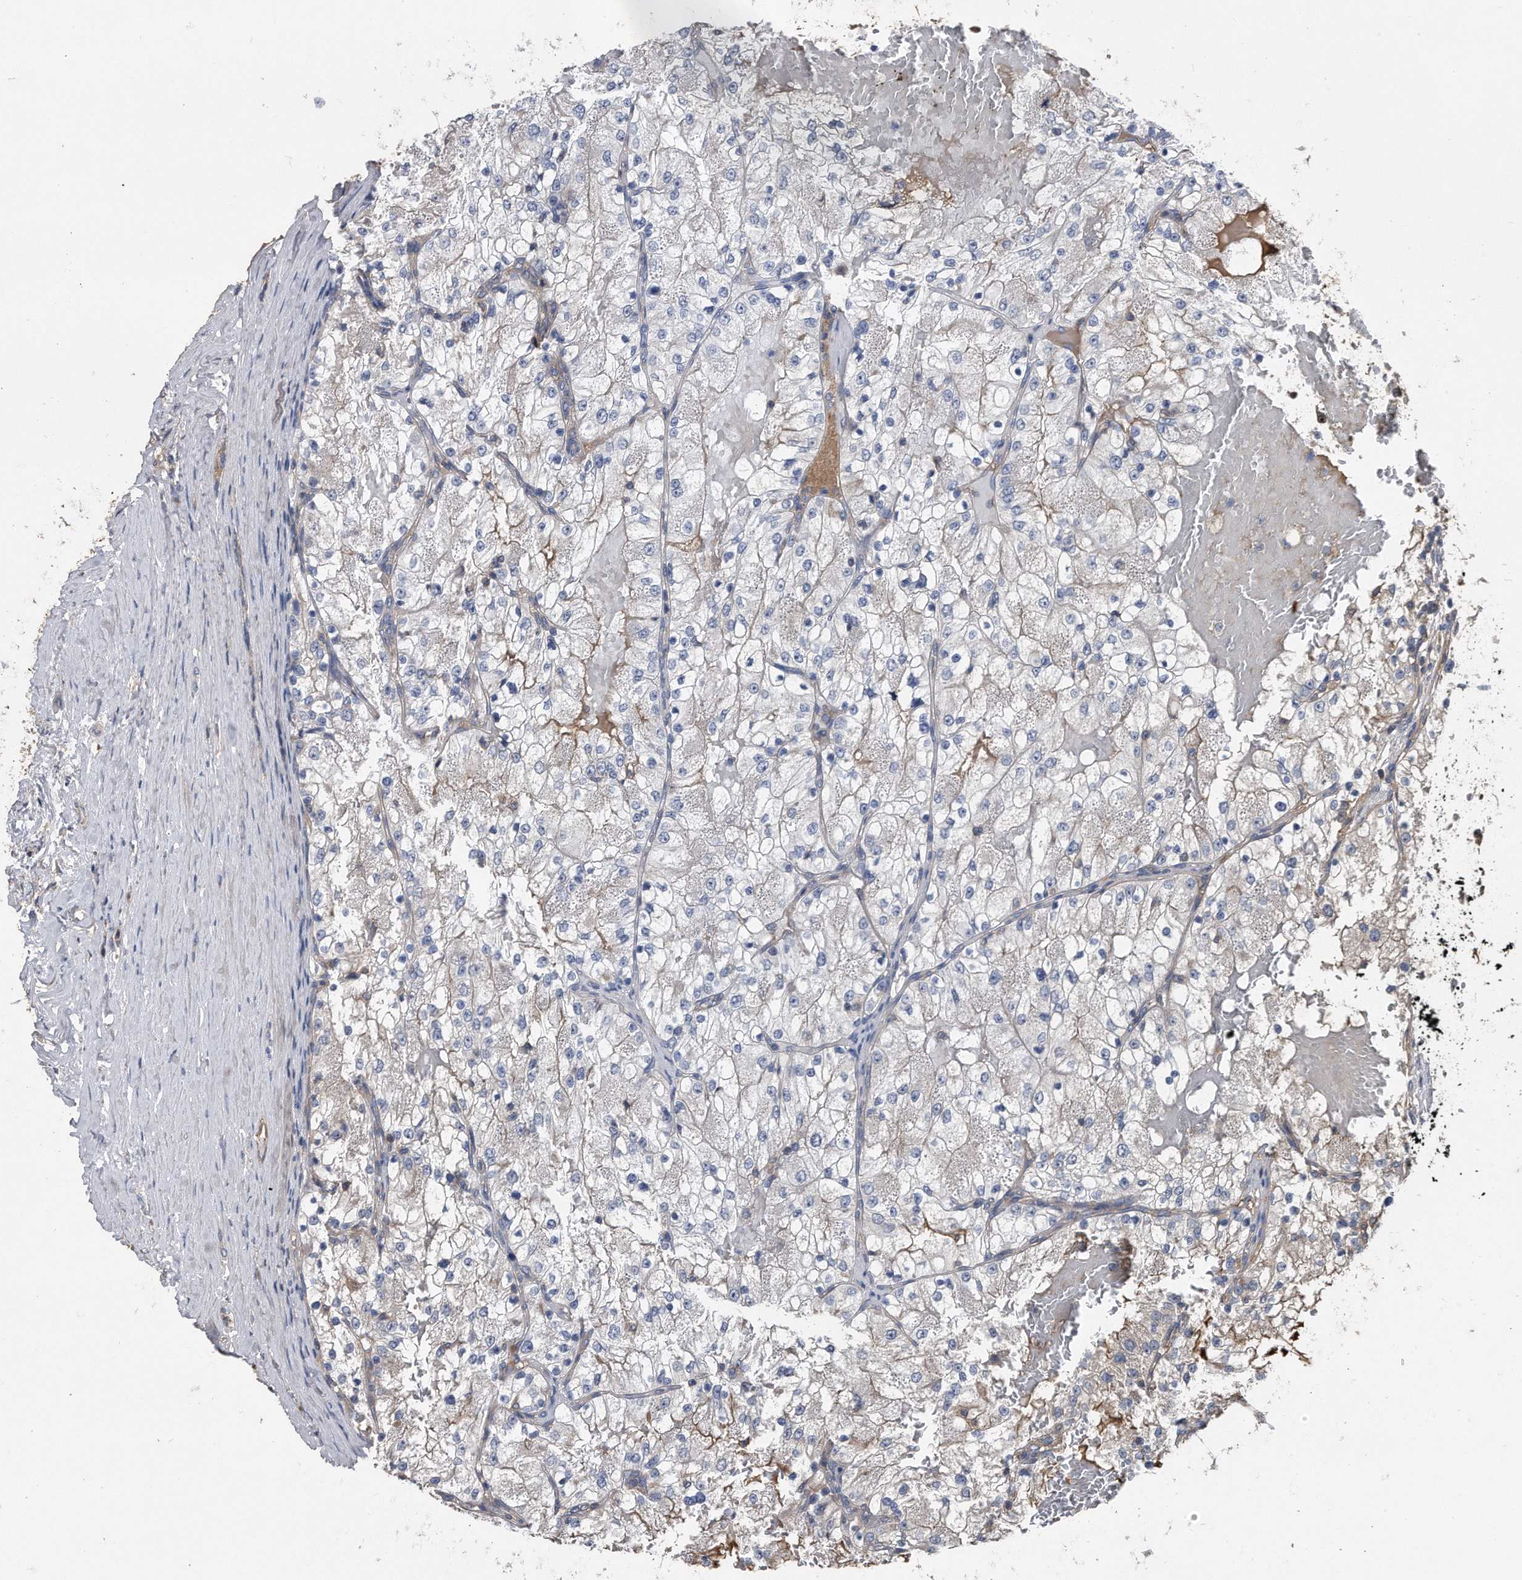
{"staining": {"intensity": "negative", "quantity": "none", "location": "none"}, "tissue": "renal cancer", "cell_type": "Tumor cells", "image_type": "cancer", "snomed": [{"axis": "morphology", "description": "Normal tissue, NOS"}, {"axis": "morphology", "description": "Adenocarcinoma, NOS"}, {"axis": "topography", "description": "Kidney"}], "caption": "This is an IHC micrograph of renal cancer. There is no expression in tumor cells.", "gene": "KCND3", "patient": {"sex": "male", "age": 68}}